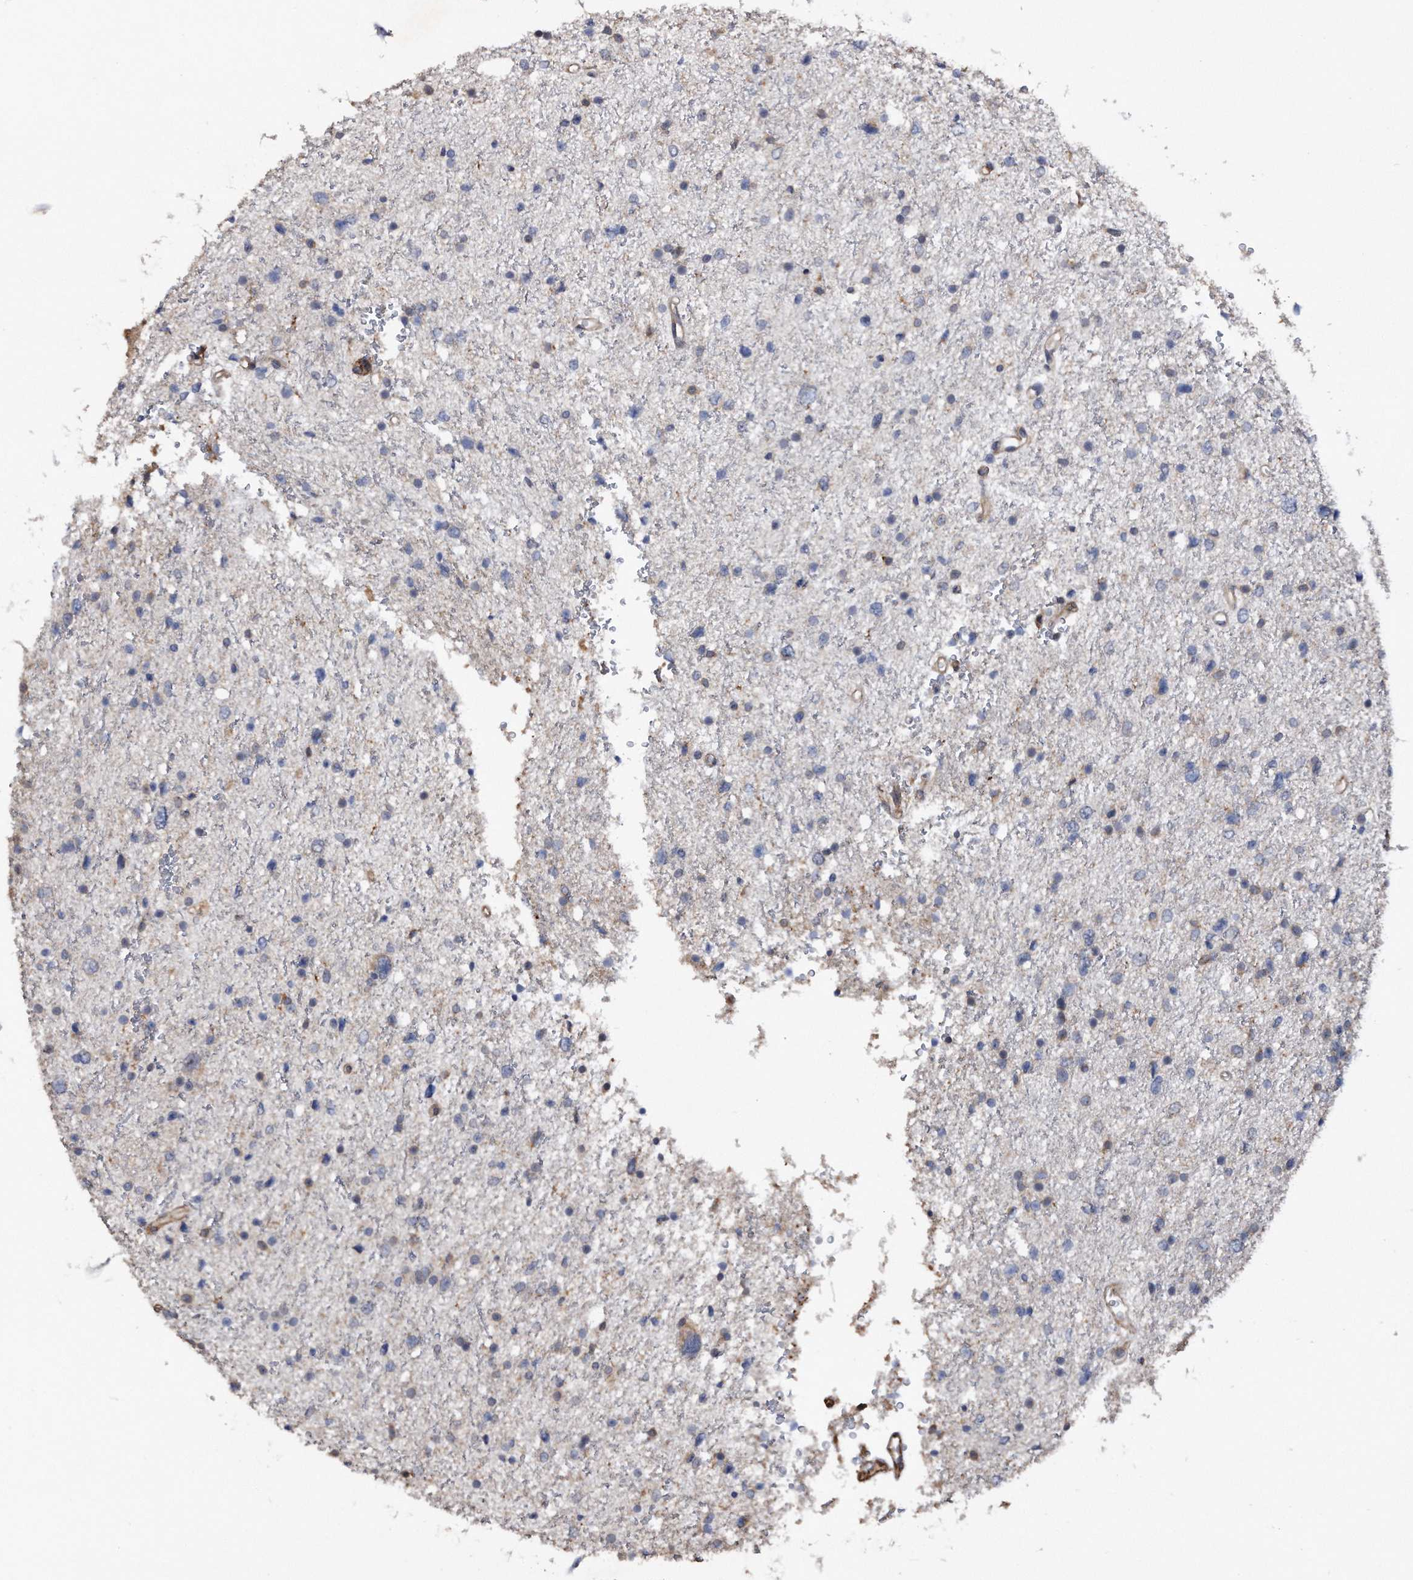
{"staining": {"intensity": "weak", "quantity": "<25%", "location": "cytoplasmic/membranous"}, "tissue": "glioma", "cell_type": "Tumor cells", "image_type": "cancer", "snomed": [{"axis": "morphology", "description": "Glioma, malignant, Low grade"}, {"axis": "topography", "description": "Brain"}], "caption": "DAB (3,3'-diaminobenzidine) immunohistochemical staining of human malignant glioma (low-grade) demonstrates no significant staining in tumor cells.", "gene": "KCND3", "patient": {"sex": "female", "age": 37}}